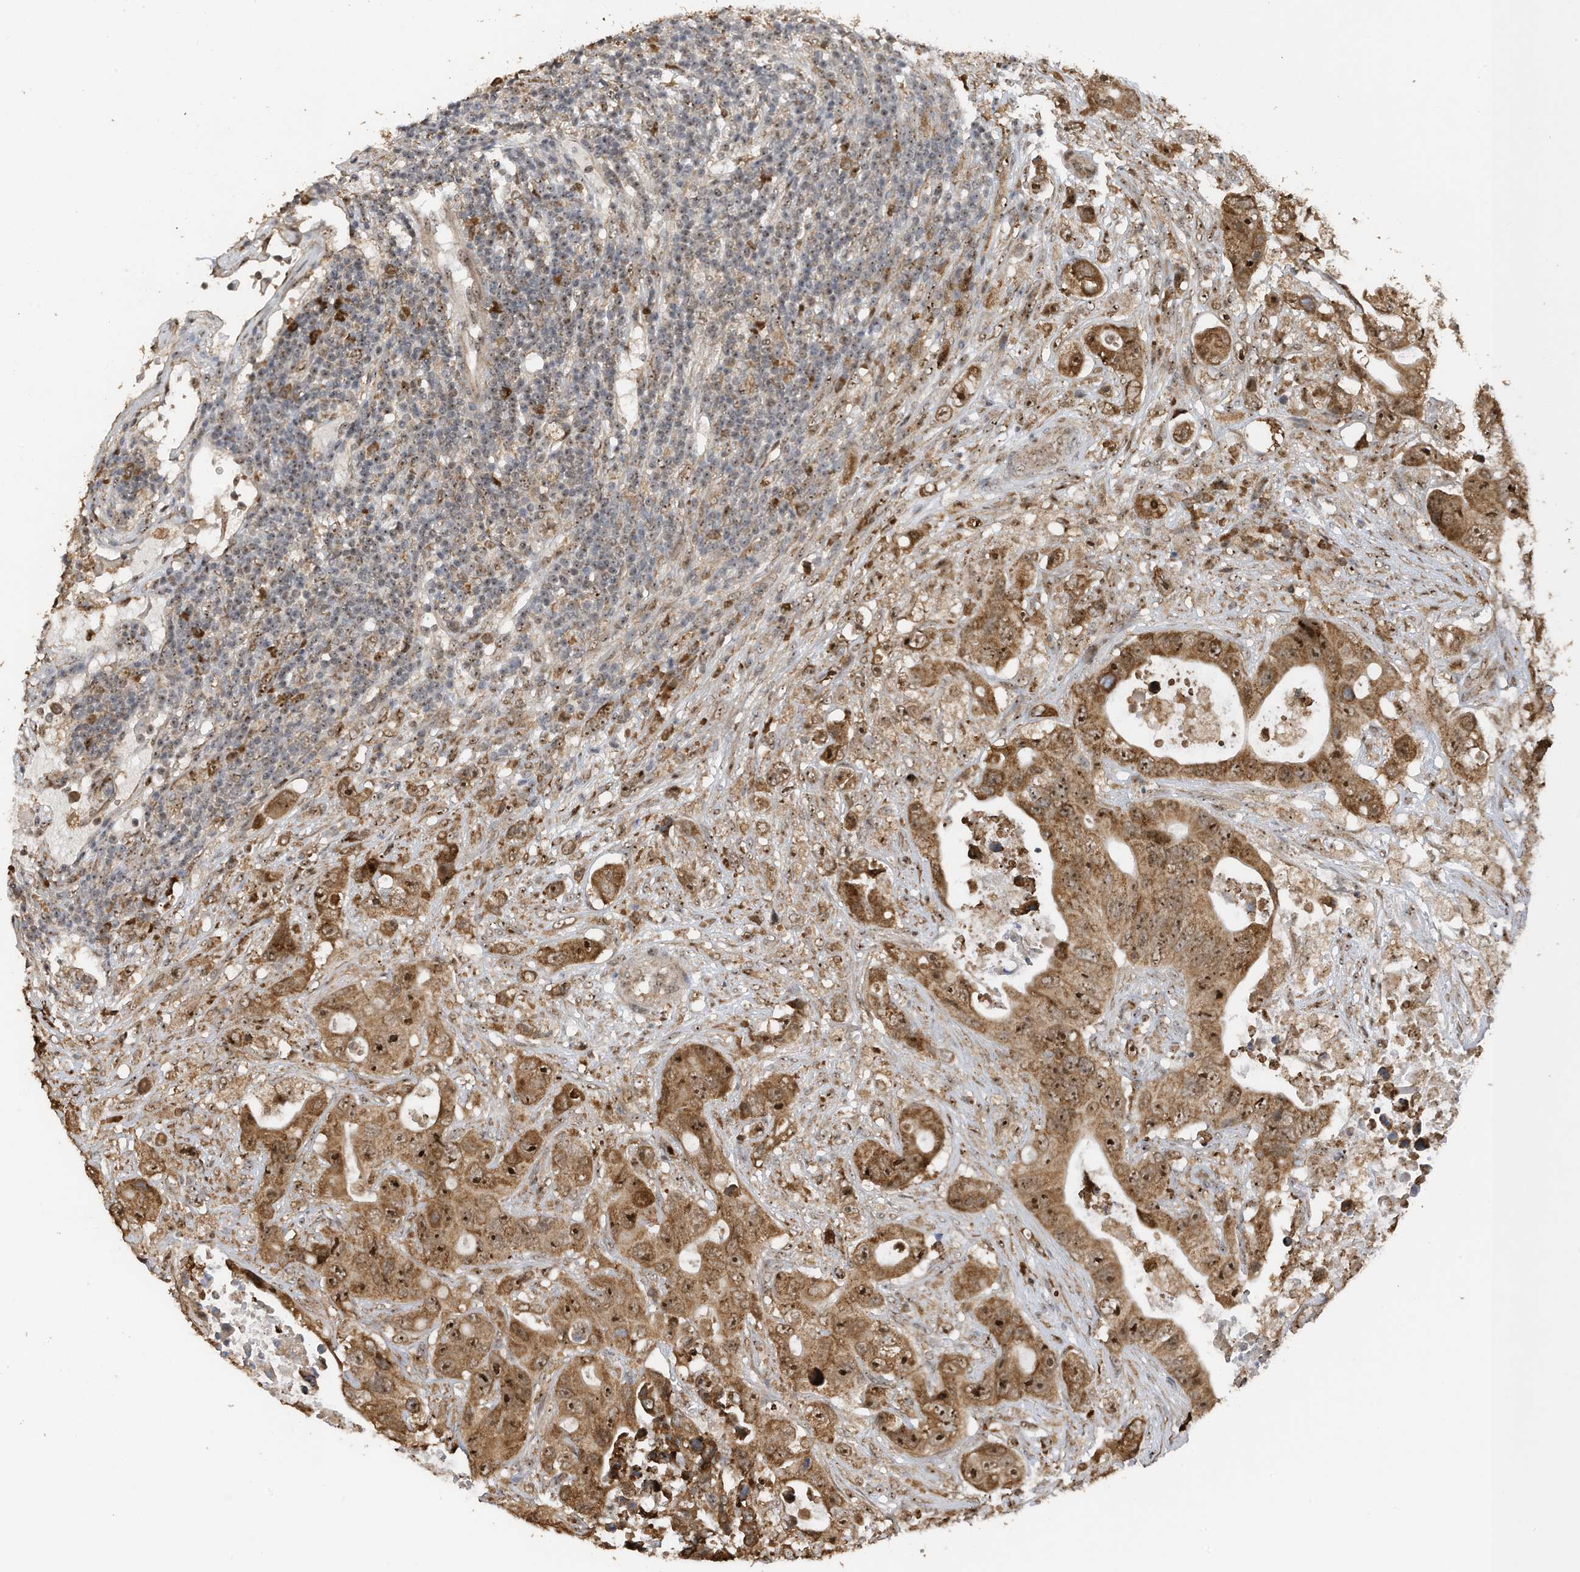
{"staining": {"intensity": "strong", "quantity": "25%-75%", "location": "cytoplasmic/membranous,nuclear"}, "tissue": "colorectal cancer", "cell_type": "Tumor cells", "image_type": "cancer", "snomed": [{"axis": "morphology", "description": "Adenocarcinoma, NOS"}, {"axis": "topography", "description": "Colon"}], "caption": "Immunohistochemistry (IHC) histopathology image of human colorectal adenocarcinoma stained for a protein (brown), which shows high levels of strong cytoplasmic/membranous and nuclear staining in approximately 25%-75% of tumor cells.", "gene": "ERLEC1", "patient": {"sex": "female", "age": 46}}